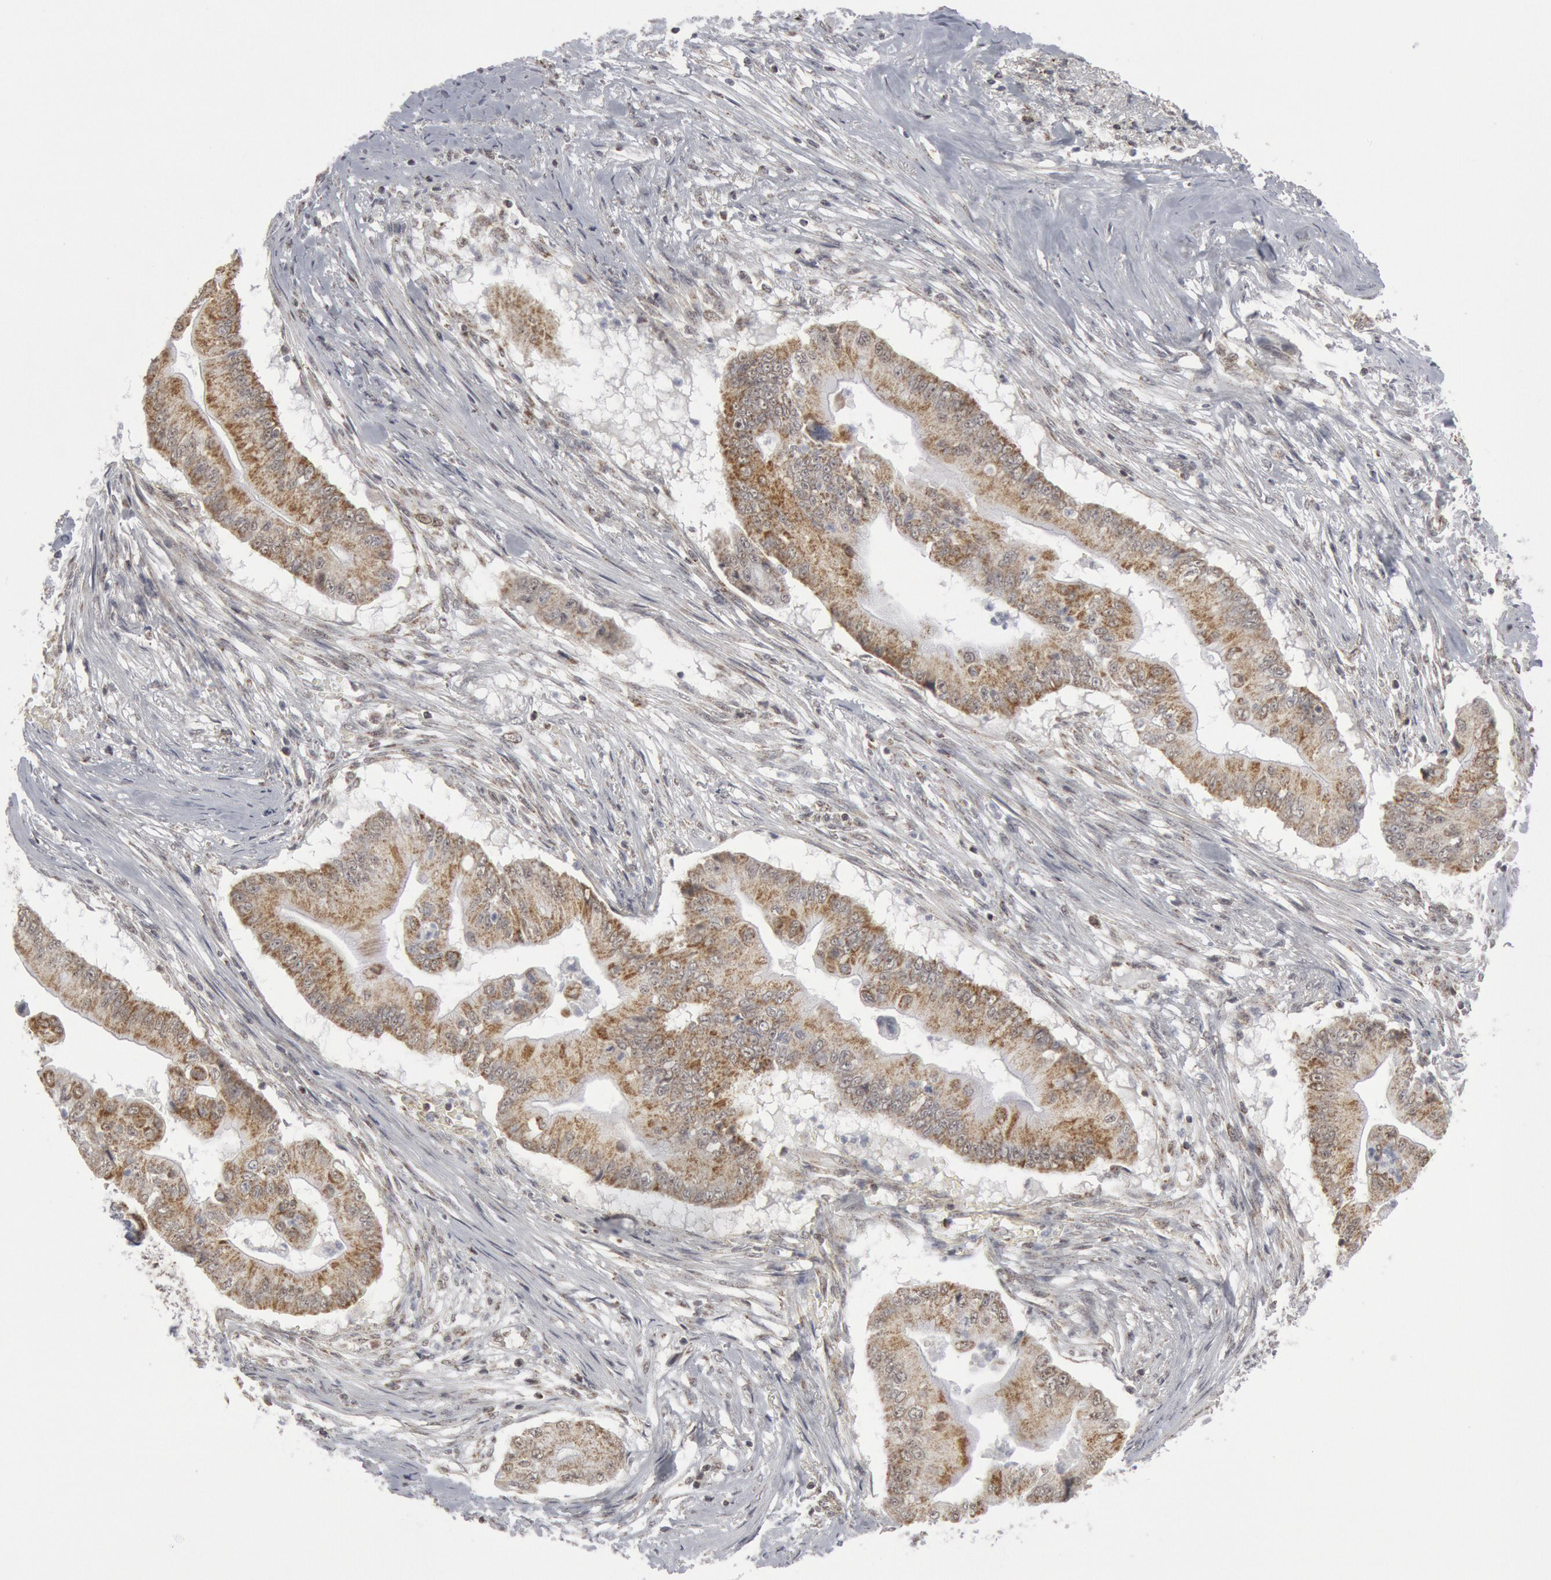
{"staining": {"intensity": "weak", "quantity": "25%-75%", "location": "cytoplasmic/membranous"}, "tissue": "pancreatic cancer", "cell_type": "Tumor cells", "image_type": "cancer", "snomed": [{"axis": "morphology", "description": "Adenocarcinoma, NOS"}, {"axis": "topography", "description": "Pancreas"}], "caption": "Tumor cells reveal low levels of weak cytoplasmic/membranous positivity in approximately 25%-75% of cells in human adenocarcinoma (pancreatic).", "gene": "CASP9", "patient": {"sex": "male", "age": 62}}